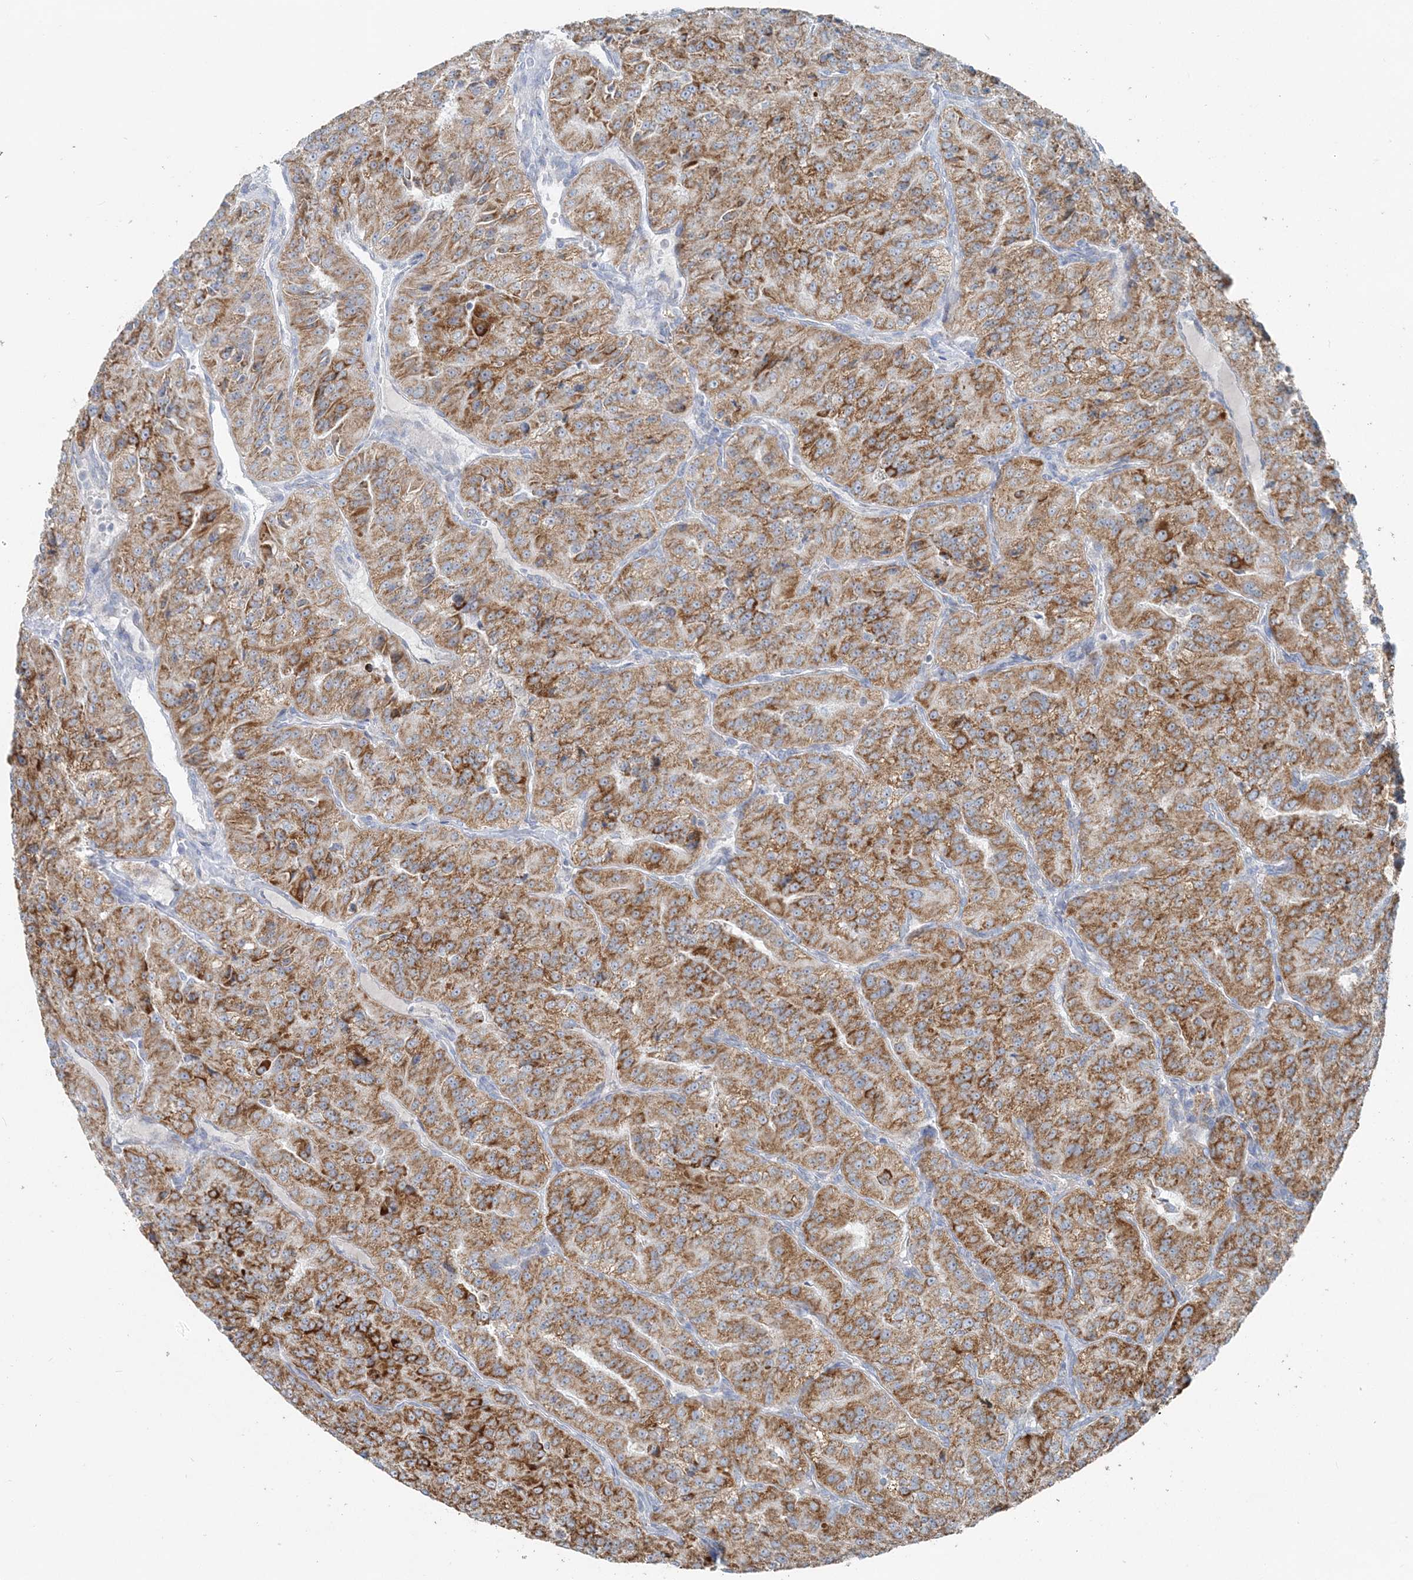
{"staining": {"intensity": "moderate", "quantity": ">75%", "location": "cytoplasmic/membranous"}, "tissue": "renal cancer", "cell_type": "Tumor cells", "image_type": "cancer", "snomed": [{"axis": "morphology", "description": "Adenocarcinoma, NOS"}, {"axis": "topography", "description": "Kidney"}], "caption": "Moderate cytoplasmic/membranous protein positivity is seen in about >75% of tumor cells in renal cancer (adenocarcinoma).", "gene": "PCCB", "patient": {"sex": "female", "age": 63}}